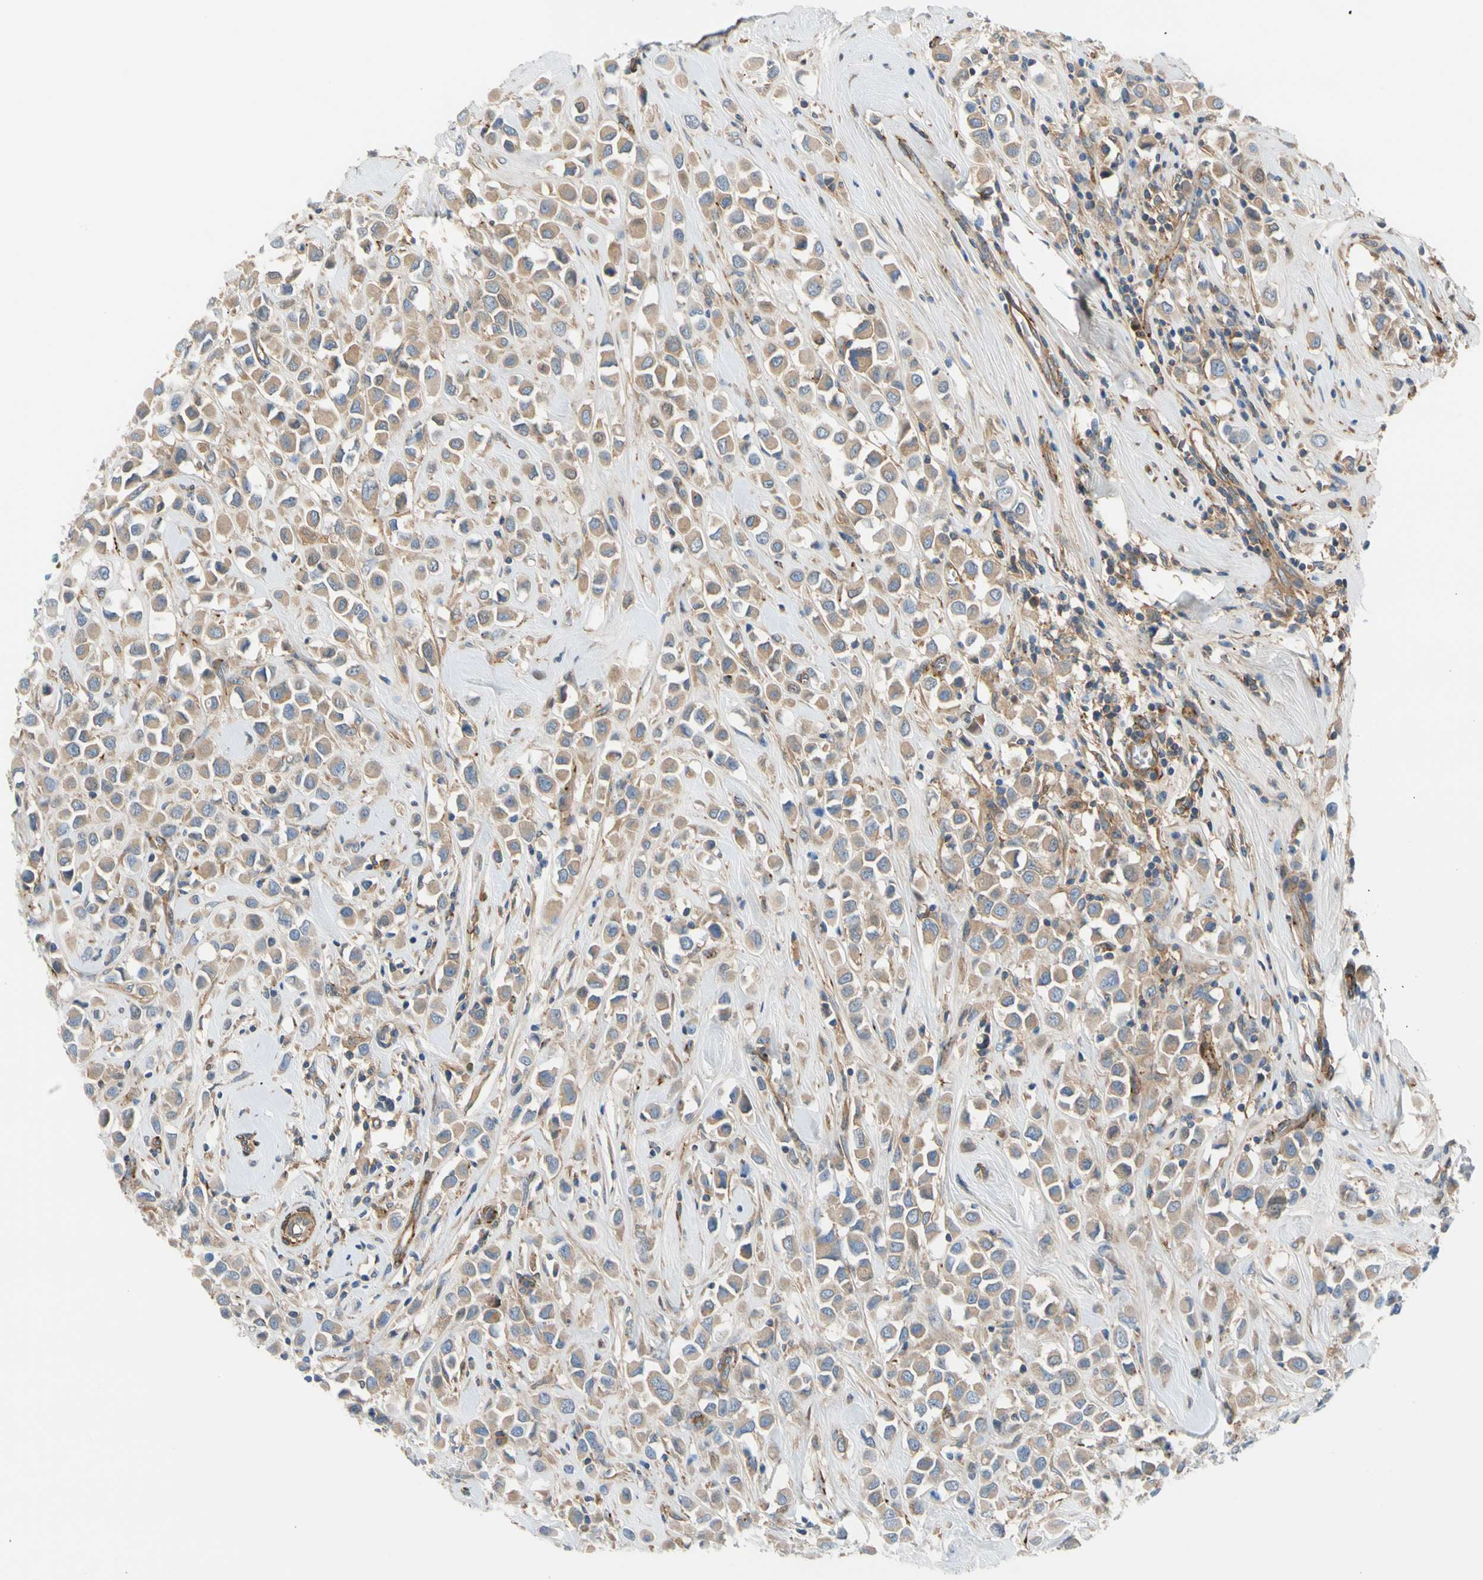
{"staining": {"intensity": "moderate", "quantity": ">75%", "location": "cytoplasmic/membranous"}, "tissue": "breast cancer", "cell_type": "Tumor cells", "image_type": "cancer", "snomed": [{"axis": "morphology", "description": "Duct carcinoma"}, {"axis": "topography", "description": "Breast"}], "caption": "Moderate cytoplasmic/membranous expression for a protein is present in approximately >75% of tumor cells of breast infiltrating ductal carcinoma using immunohistochemistry.", "gene": "ENTREP3", "patient": {"sex": "female", "age": 61}}